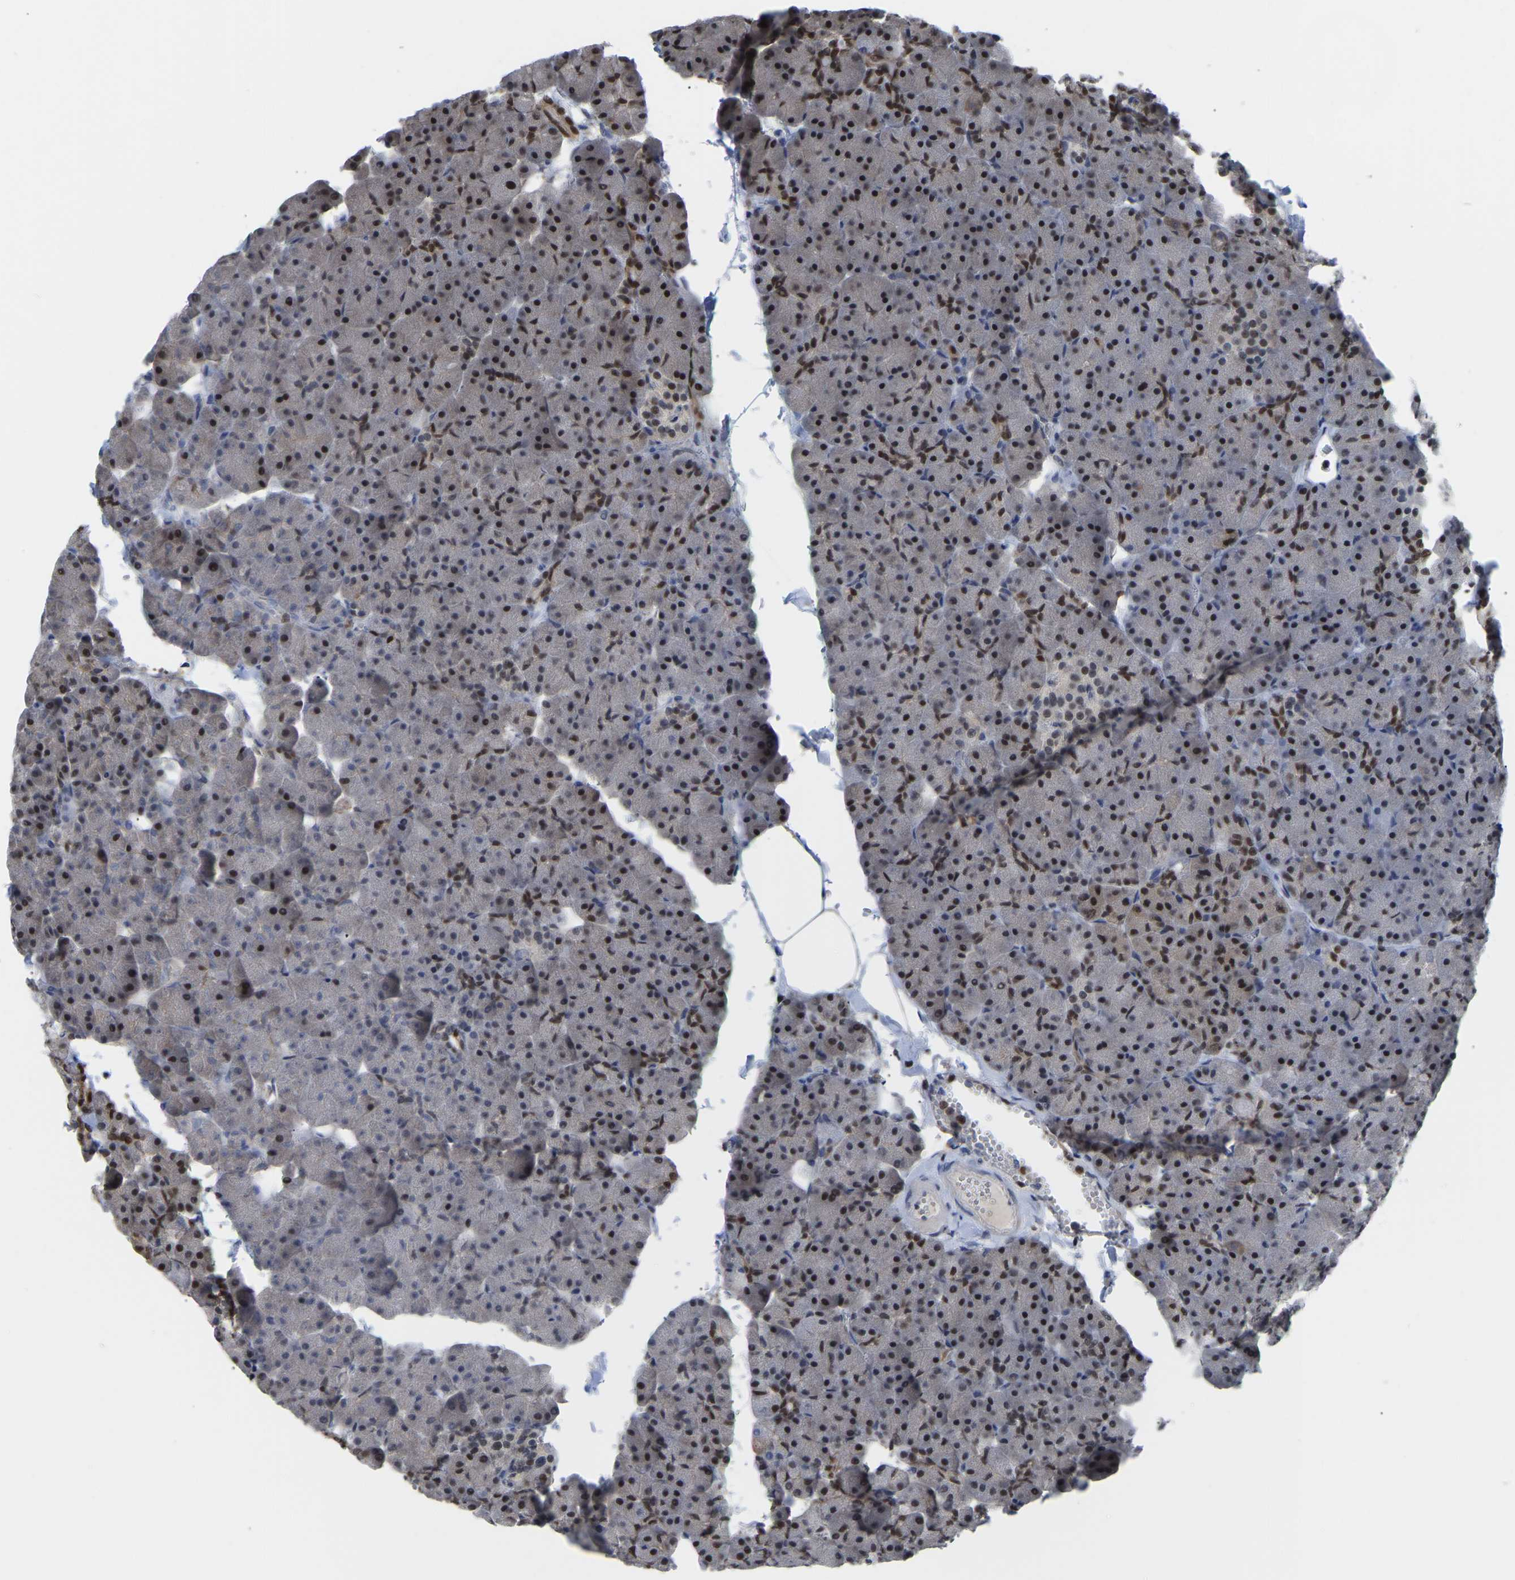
{"staining": {"intensity": "moderate", "quantity": "25%-75%", "location": "nuclear"}, "tissue": "pancreas", "cell_type": "Exocrine glandular cells", "image_type": "normal", "snomed": [{"axis": "morphology", "description": "Normal tissue, NOS"}, {"axis": "topography", "description": "Pancreas"}], "caption": "Immunohistochemistry (IHC) photomicrograph of normal pancreas: human pancreas stained using immunohistochemistry (IHC) shows medium levels of moderate protein expression localized specifically in the nuclear of exocrine glandular cells, appearing as a nuclear brown color.", "gene": "KLRG2", "patient": {"sex": "male", "age": 35}}